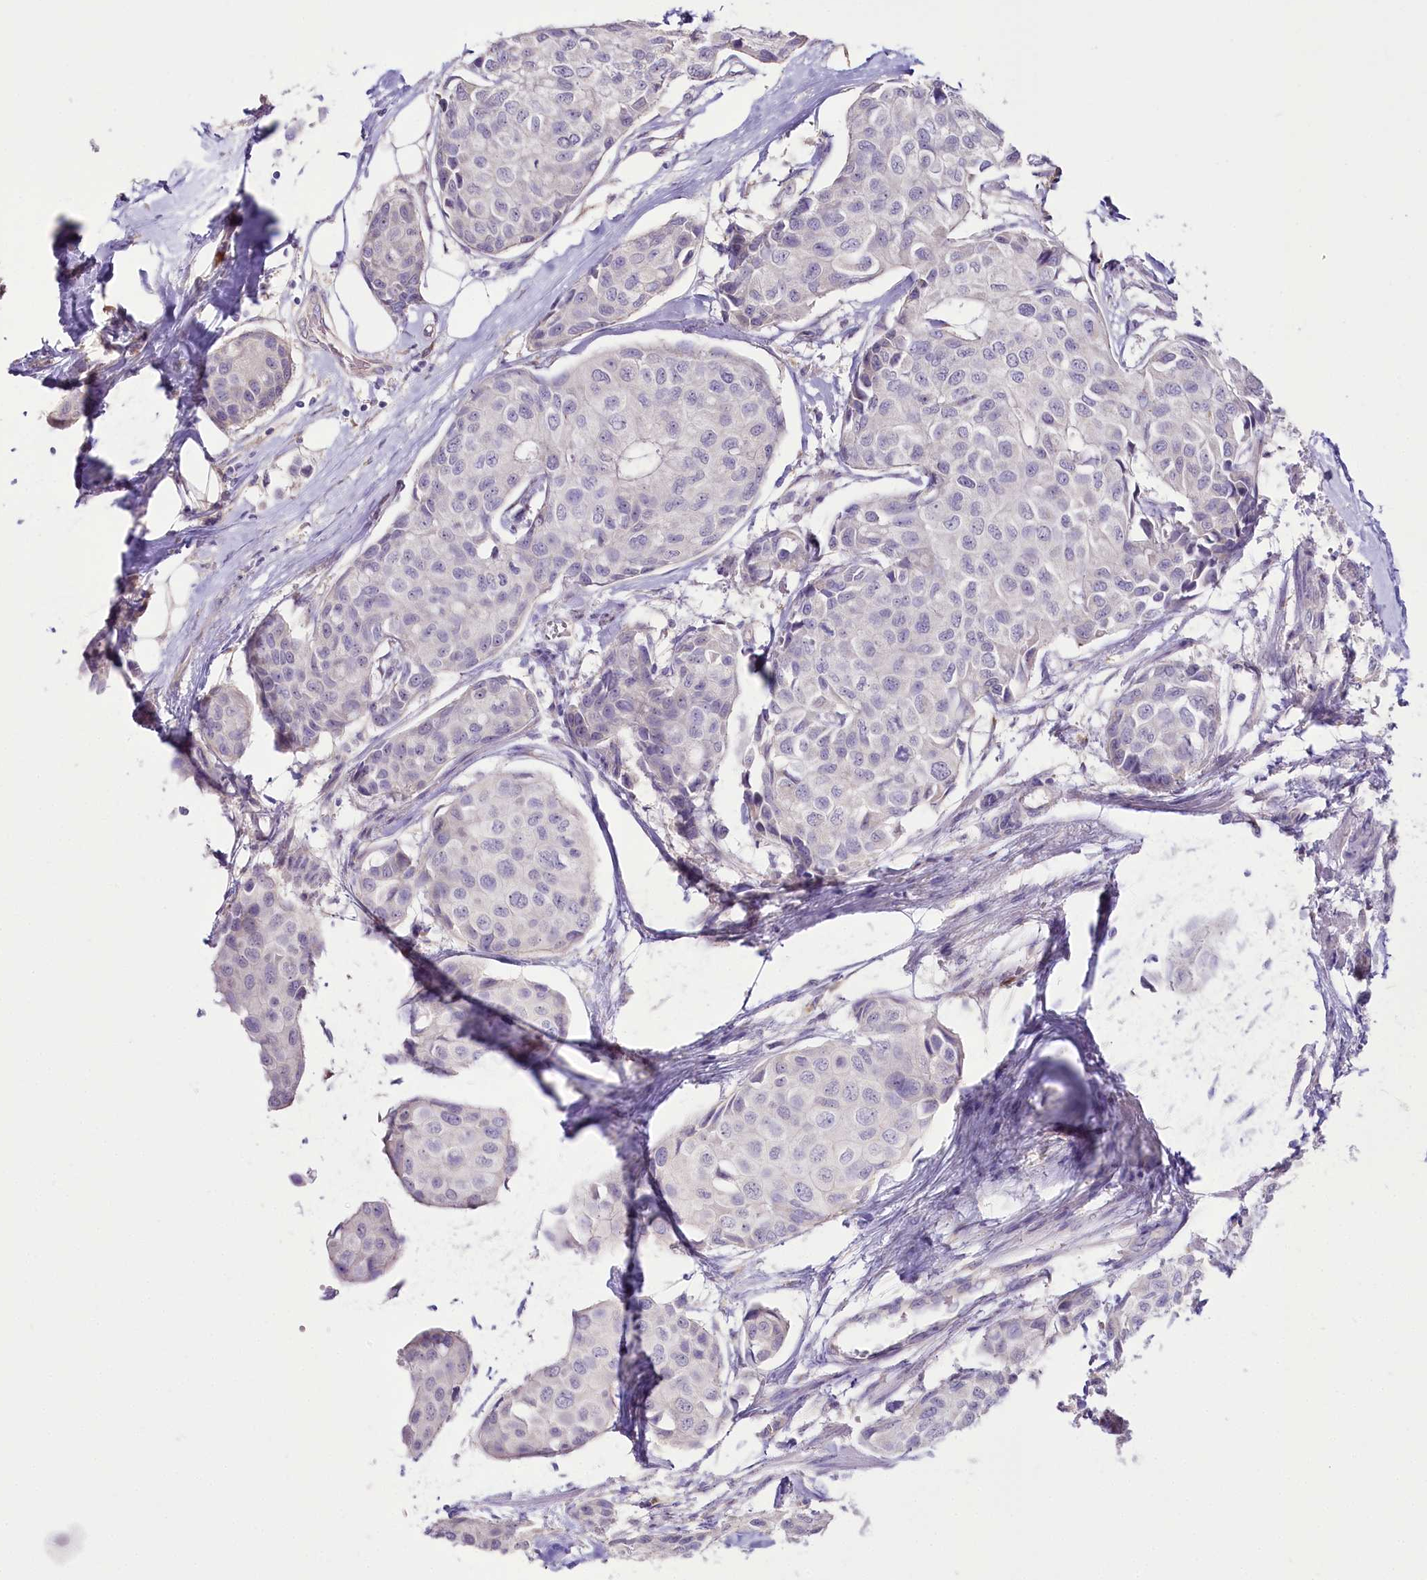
{"staining": {"intensity": "negative", "quantity": "none", "location": "none"}, "tissue": "breast cancer", "cell_type": "Tumor cells", "image_type": "cancer", "snomed": [{"axis": "morphology", "description": "Duct carcinoma"}, {"axis": "topography", "description": "Breast"}], "caption": "Immunohistochemistry photomicrograph of human intraductal carcinoma (breast) stained for a protein (brown), which reveals no expression in tumor cells.", "gene": "DPYD", "patient": {"sex": "female", "age": 80}}